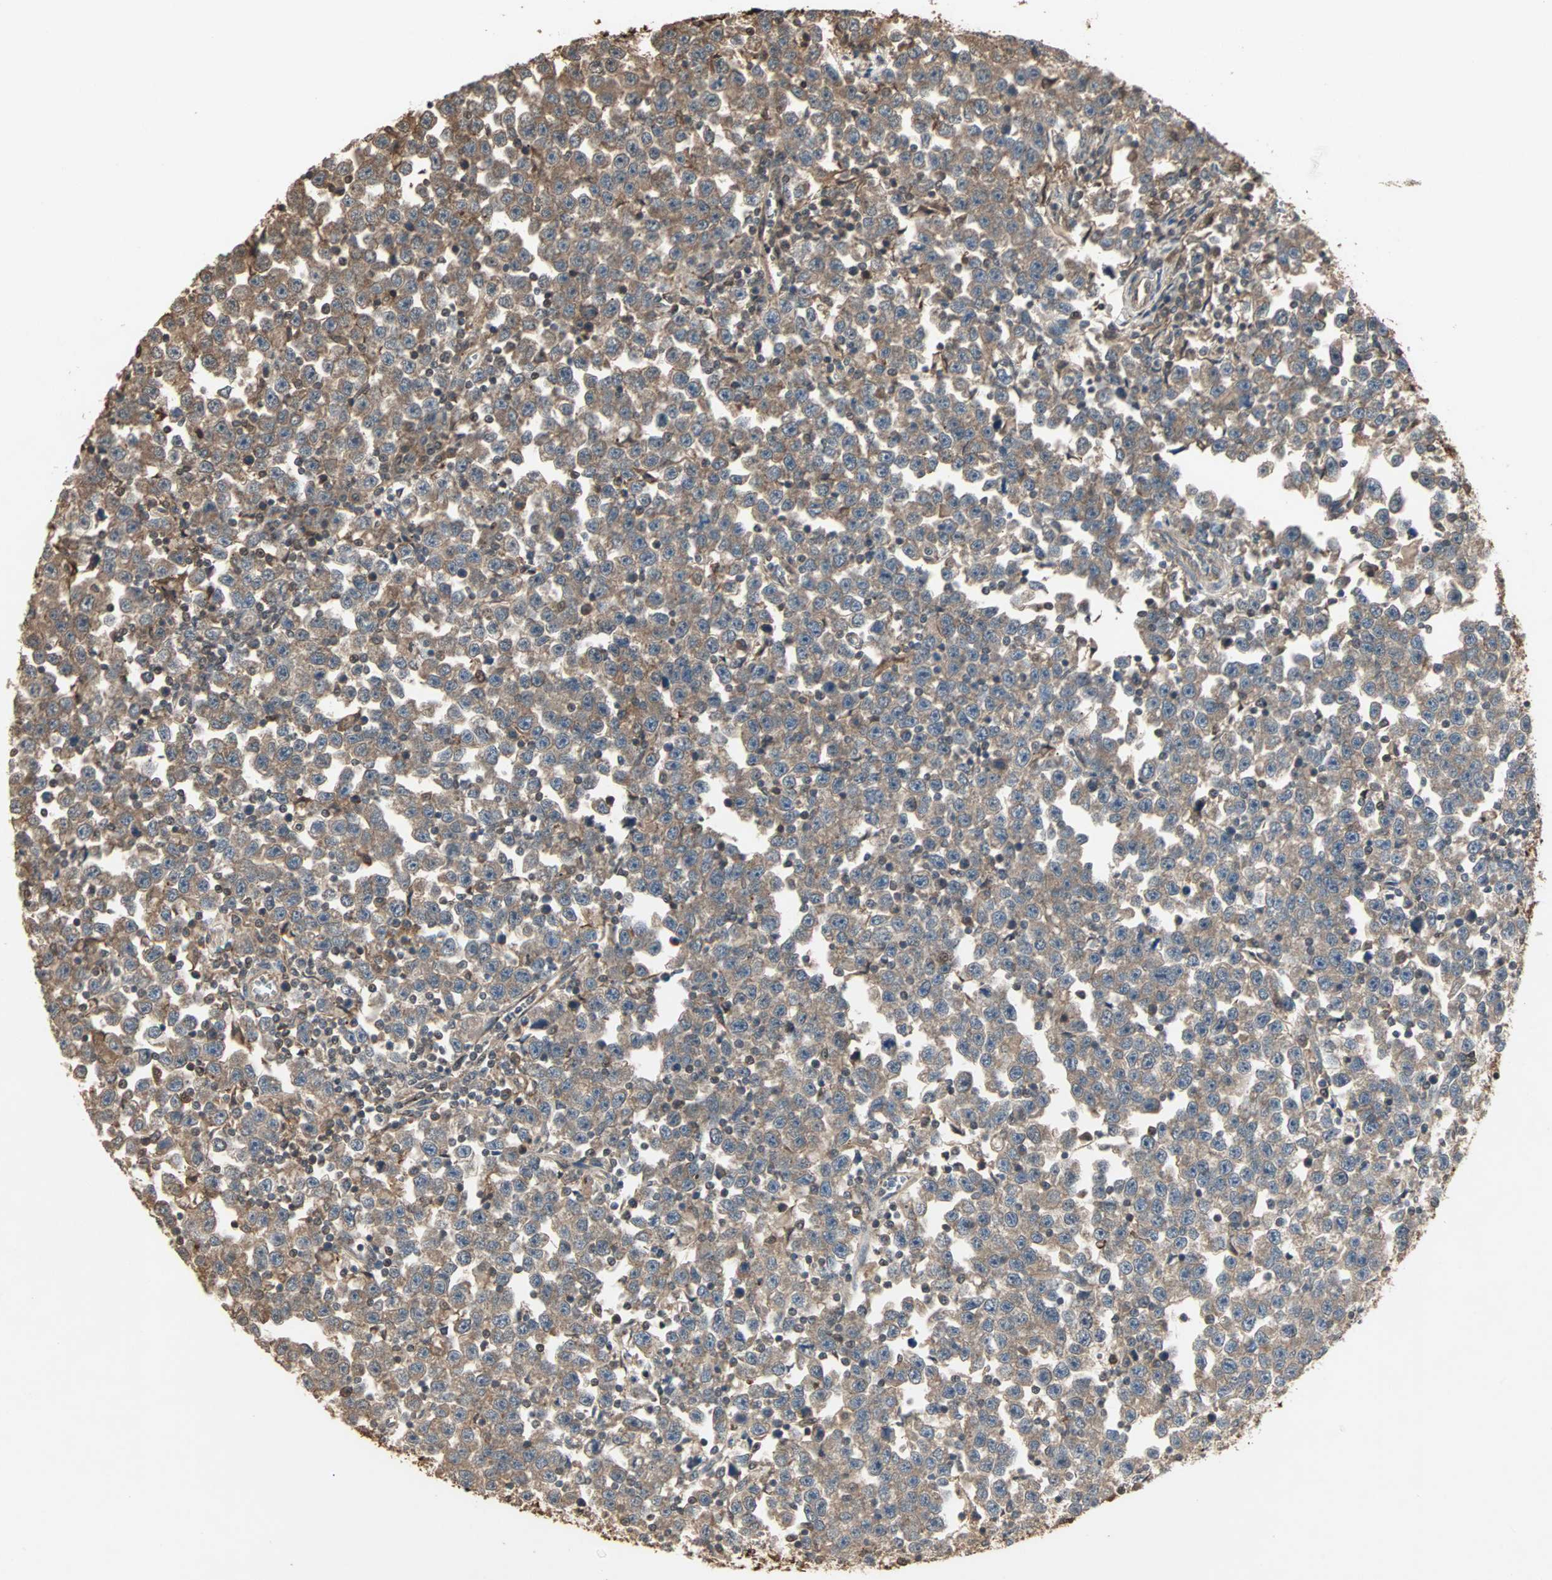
{"staining": {"intensity": "moderate", "quantity": ">75%", "location": "cytoplasmic/membranous"}, "tissue": "testis cancer", "cell_type": "Tumor cells", "image_type": "cancer", "snomed": [{"axis": "morphology", "description": "Seminoma, NOS"}, {"axis": "topography", "description": "Testis"}], "caption": "Testis seminoma stained with a brown dye displays moderate cytoplasmic/membranous positive positivity in approximately >75% of tumor cells.", "gene": "DRG2", "patient": {"sex": "male", "age": 43}}